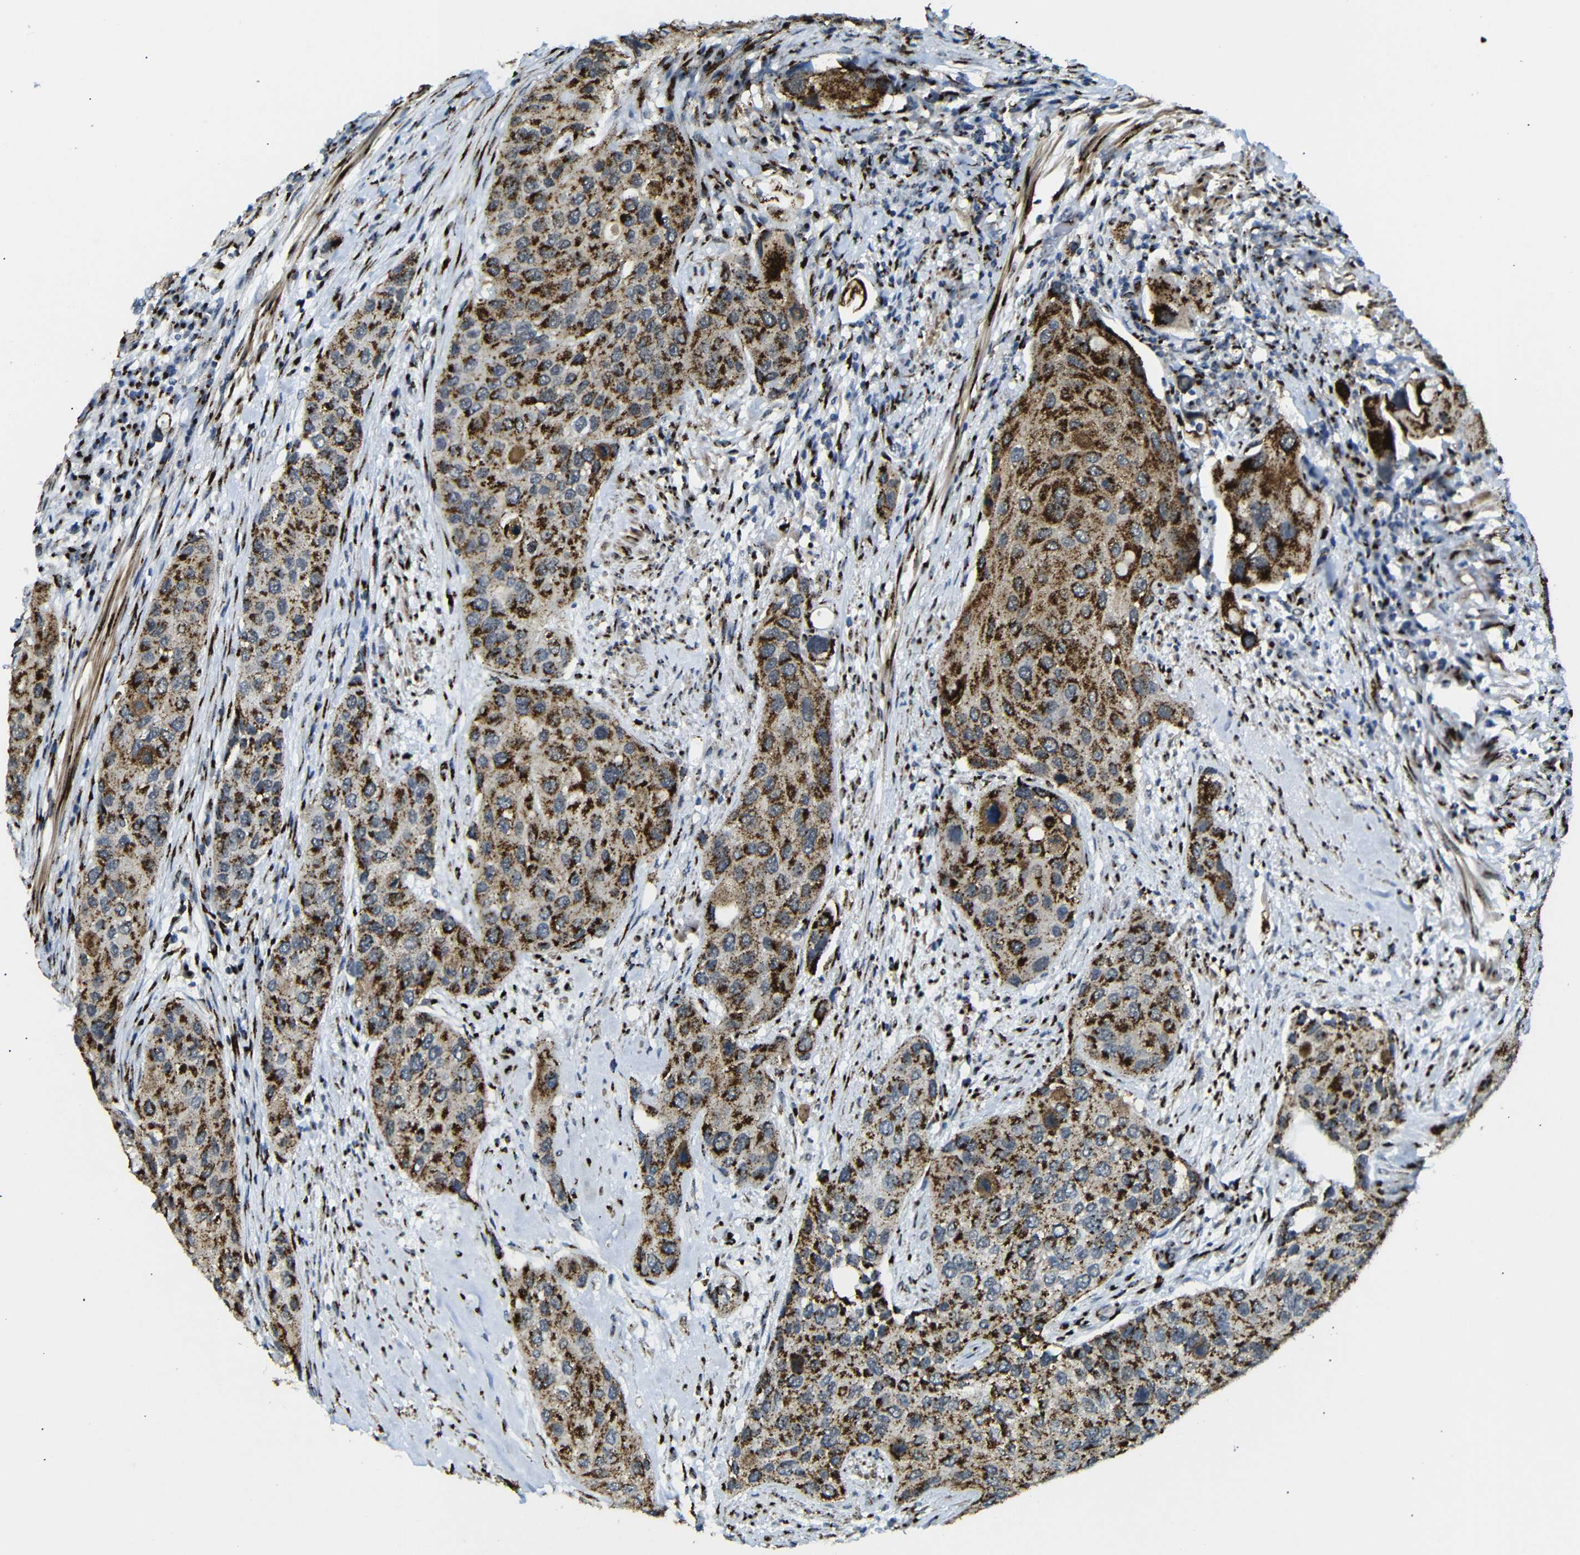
{"staining": {"intensity": "strong", "quantity": ">75%", "location": "cytoplasmic/membranous"}, "tissue": "urothelial cancer", "cell_type": "Tumor cells", "image_type": "cancer", "snomed": [{"axis": "morphology", "description": "Urothelial carcinoma, High grade"}, {"axis": "topography", "description": "Urinary bladder"}], "caption": "Immunohistochemistry (IHC) (DAB) staining of urothelial carcinoma (high-grade) displays strong cytoplasmic/membranous protein expression in approximately >75% of tumor cells. (Brightfield microscopy of DAB IHC at high magnification).", "gene": "TGOLN2", "patient": {"sex": "female", "age": 56}}